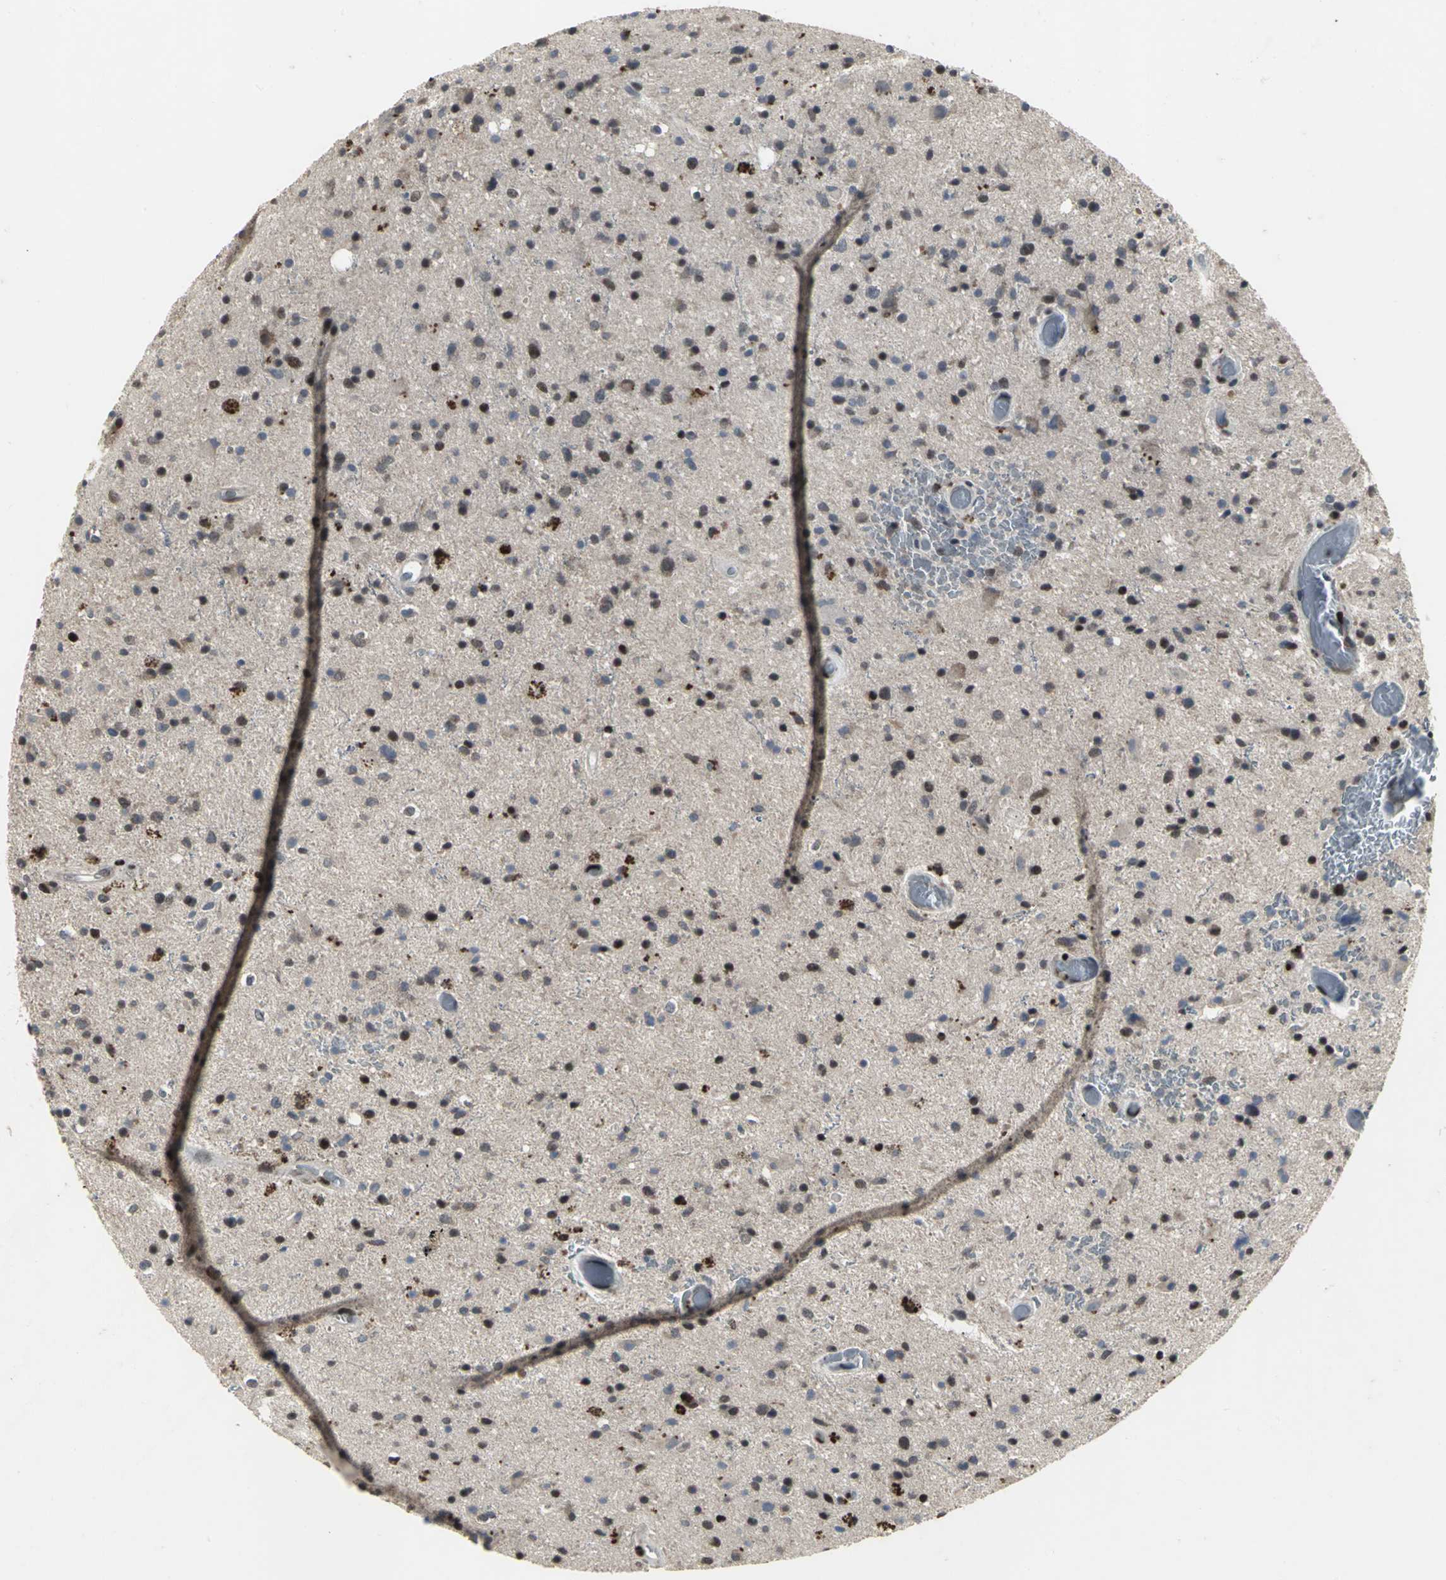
{"staining": {"intensity": "moderate", "quantity": "25%-75%", "location": "nuclear"}, "tissue": "glioma", "cell_type": "Tumor cells", "image_type": "cancer", "snomed": [{"axis": "morphology", "description": "Glioma, malignant, High grade"}, {"axis": "topography", "description": "Brain"}], "caption": "The photomicrograph displays staining of glioma, revealing moderate nuclear protein positivity (brown color) within tumor cells. (IHC, brightfield microscopy, high magnification).", "gene": "SRF", "patient": {"sex": "male", "age": 33}}